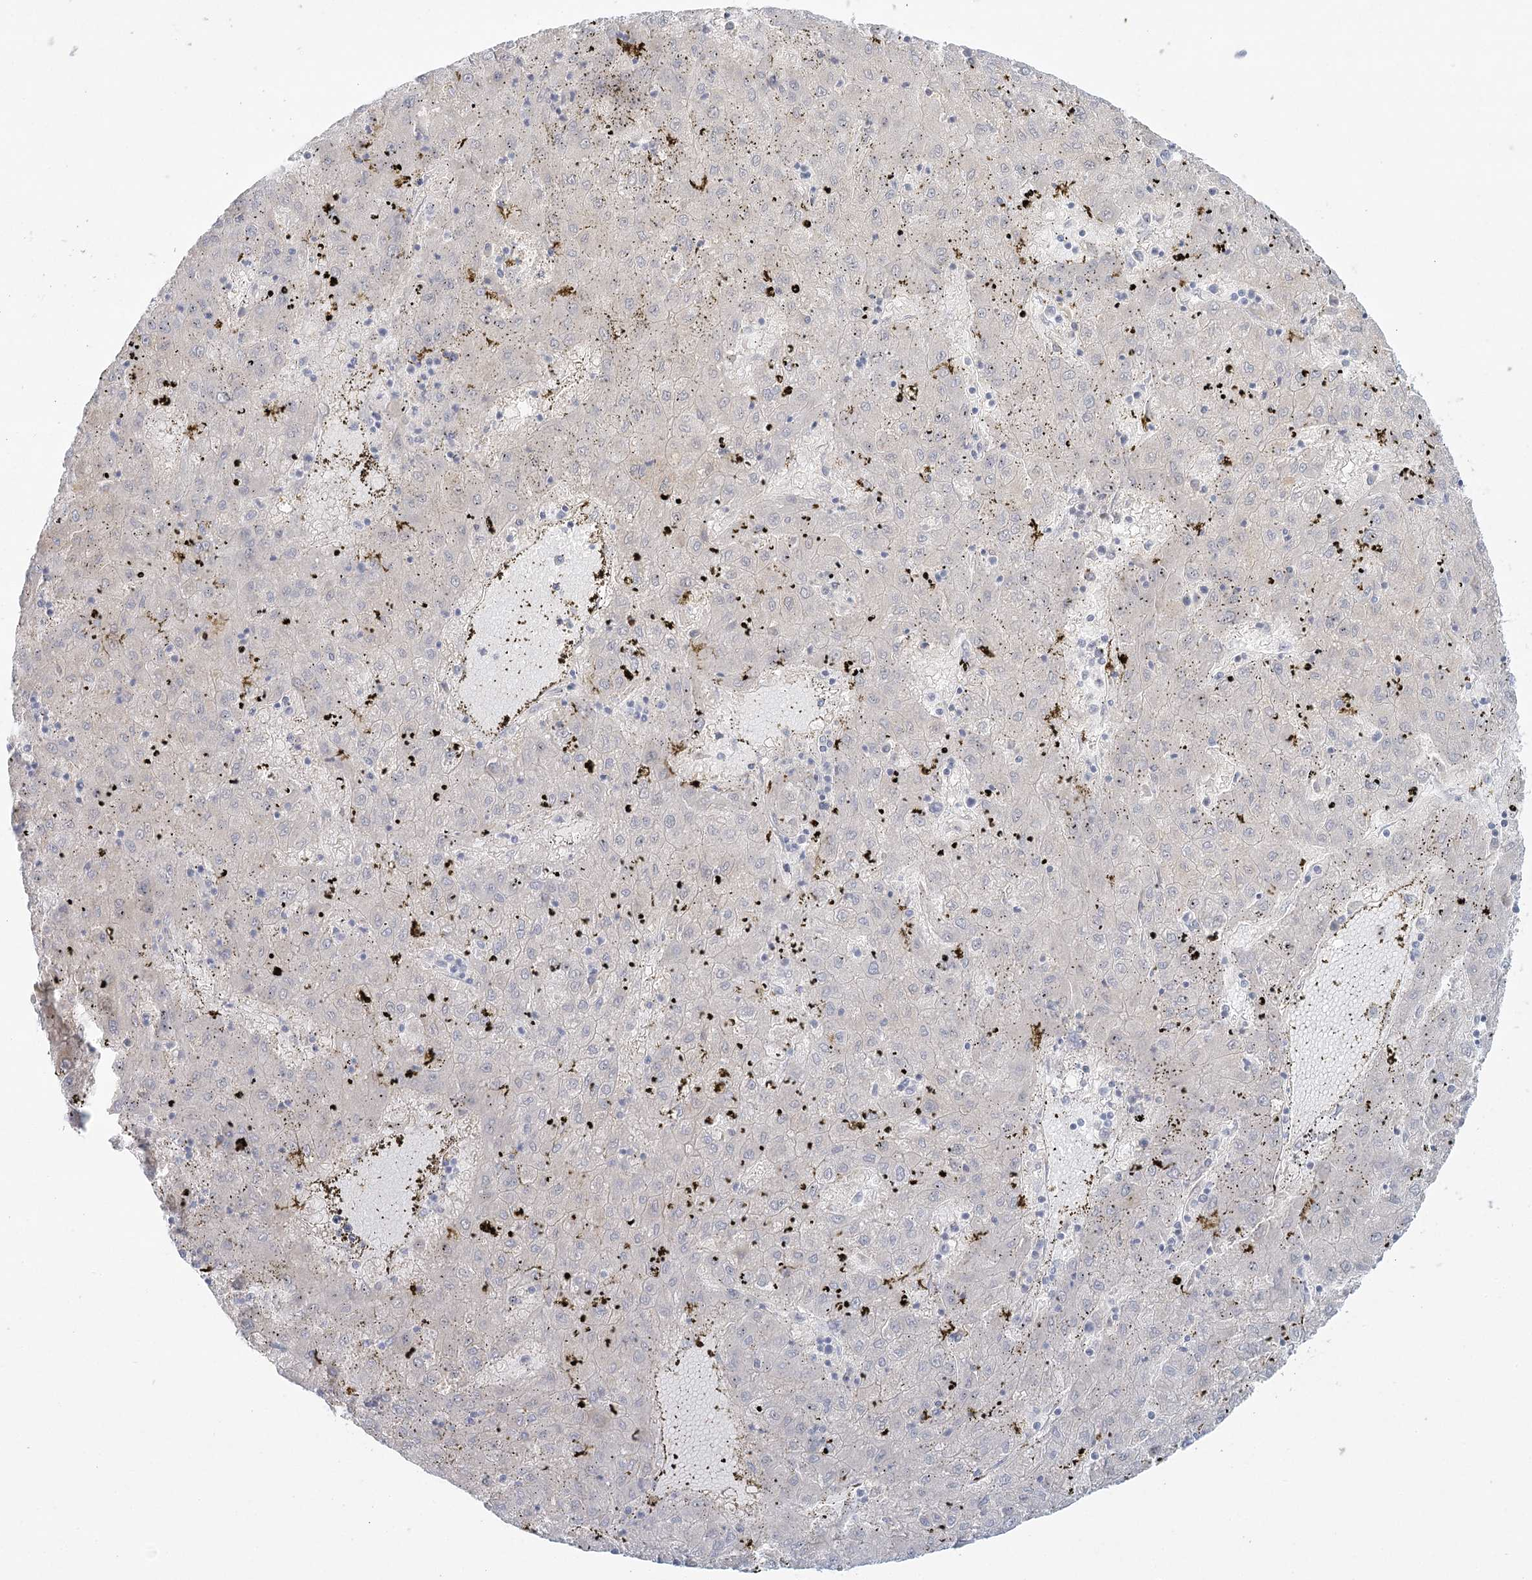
{"staining": {"intensity": "negative", "quantity": "none", "location": "none"}, "tissue": "liver cancer", "cell_type": "Tumor cells", "image_type": "cancer", "snomed": [{"axis": "morphology", "description": "Carcinoma, Hepatocellular, NOS"}, {"axis": "topography", "description": "Liver"}], "caption": "This image is of liver hepatocellular carcinoma stained with immunohistochemistry (IHC) to label a protein in brown with the nuclei are counter-stained blue. There is no positivity in tumor cells.", "gene": "DMGDH", "patient": {"sex": "male", "age": 72}}